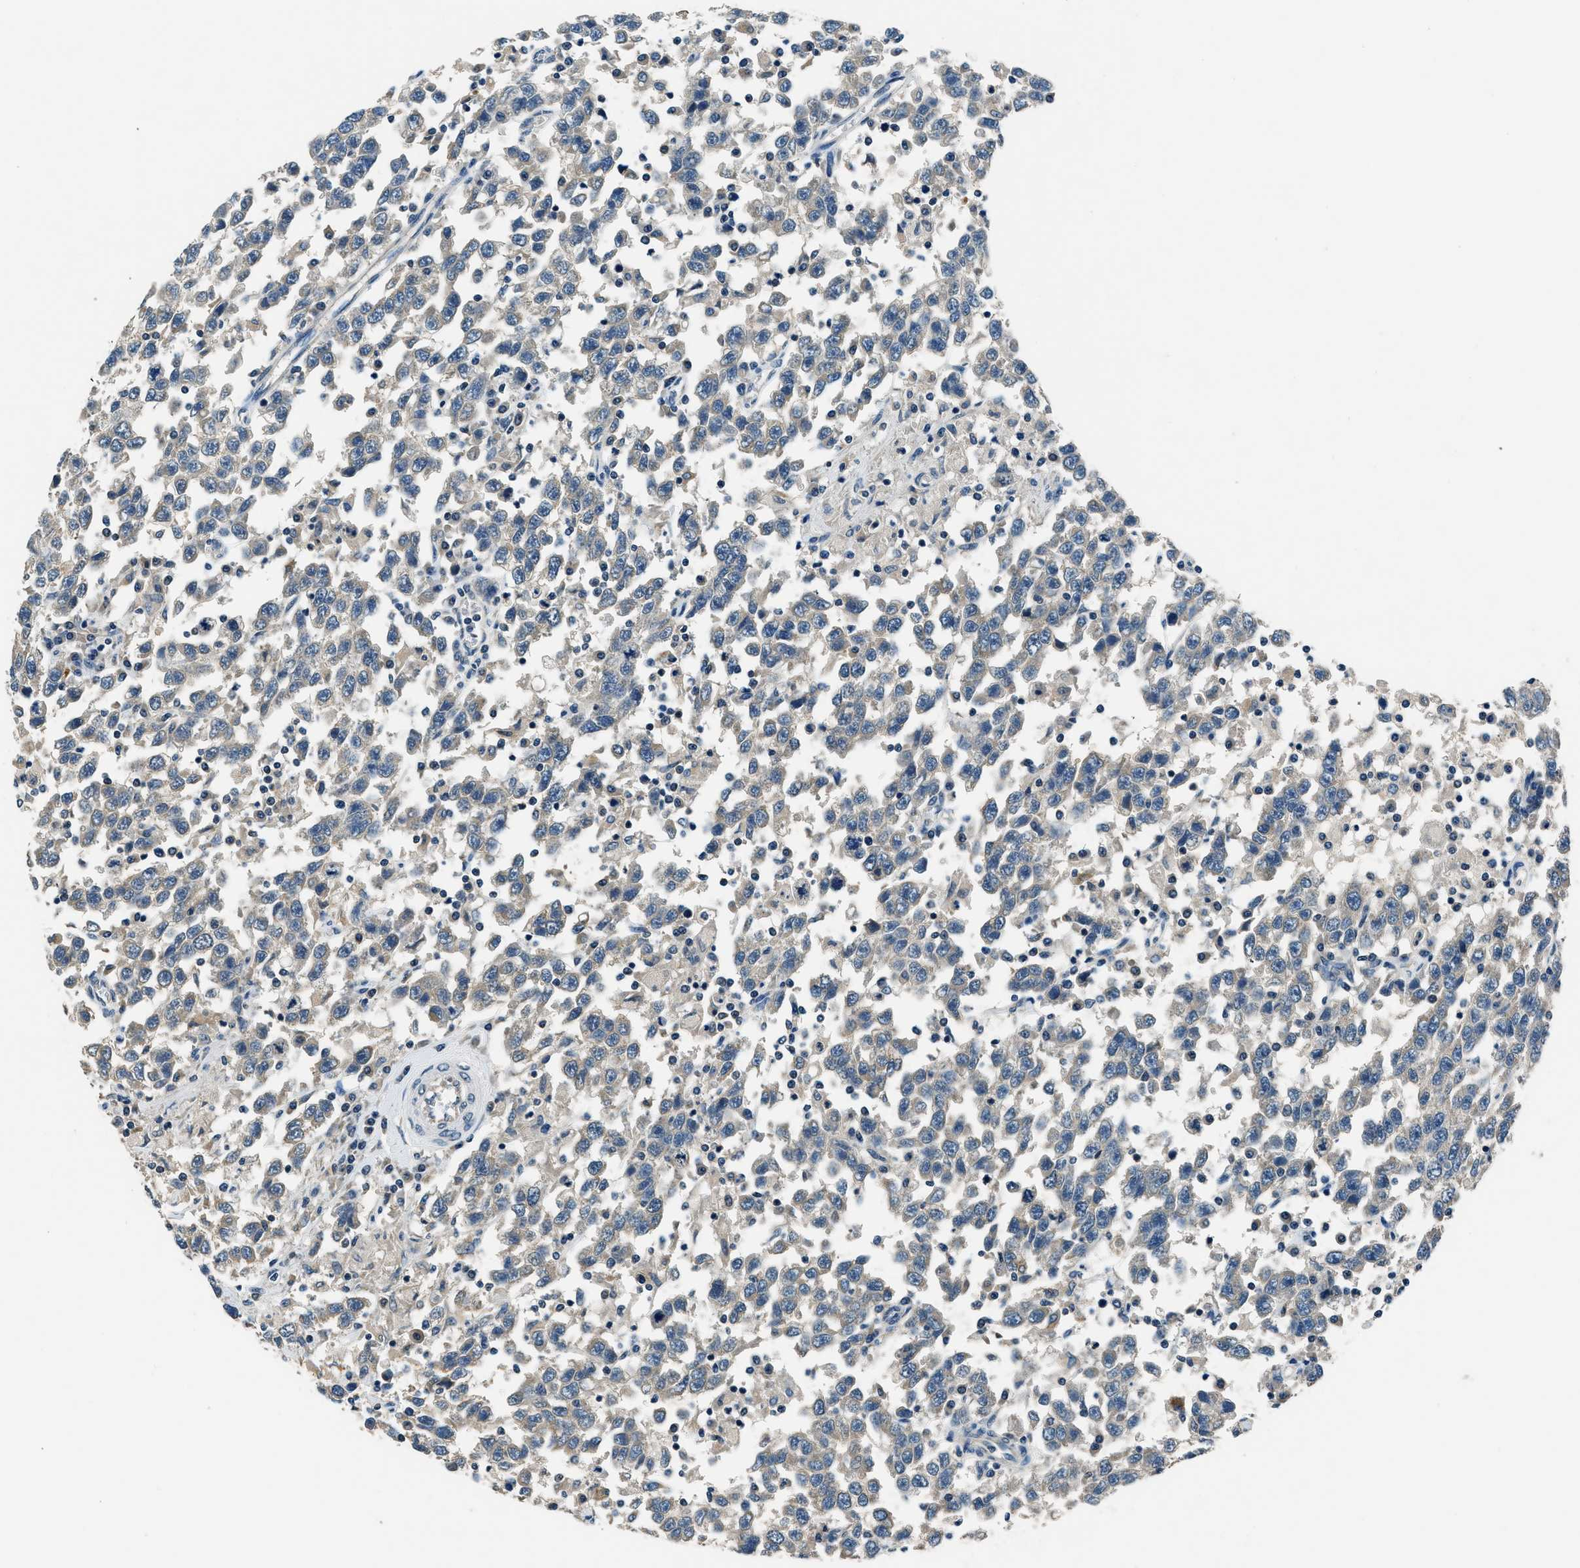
{"staining": {"intensity": "weak", "quantity": ">75%", "location": "cytoplasmic/membranous"}, "tissue": "testis cancer", "cell_type": "Tumor cells", "image_type": "cancer", "snomed": [{"axis": "morphology", "description": "Seminoma, NOS"}, {"axis": "topography", "description": "Testis"}], "caption": "Immunohistochemistry (IHC) photomicrograph of human testis cancer stained for a protein (brown), which demonstrates low levels of weak cytoplasmic/membranous expression in approximately >75% of tumor cells.", "gene": "NME8", "patient": {"sex": "male", "age": 41}}